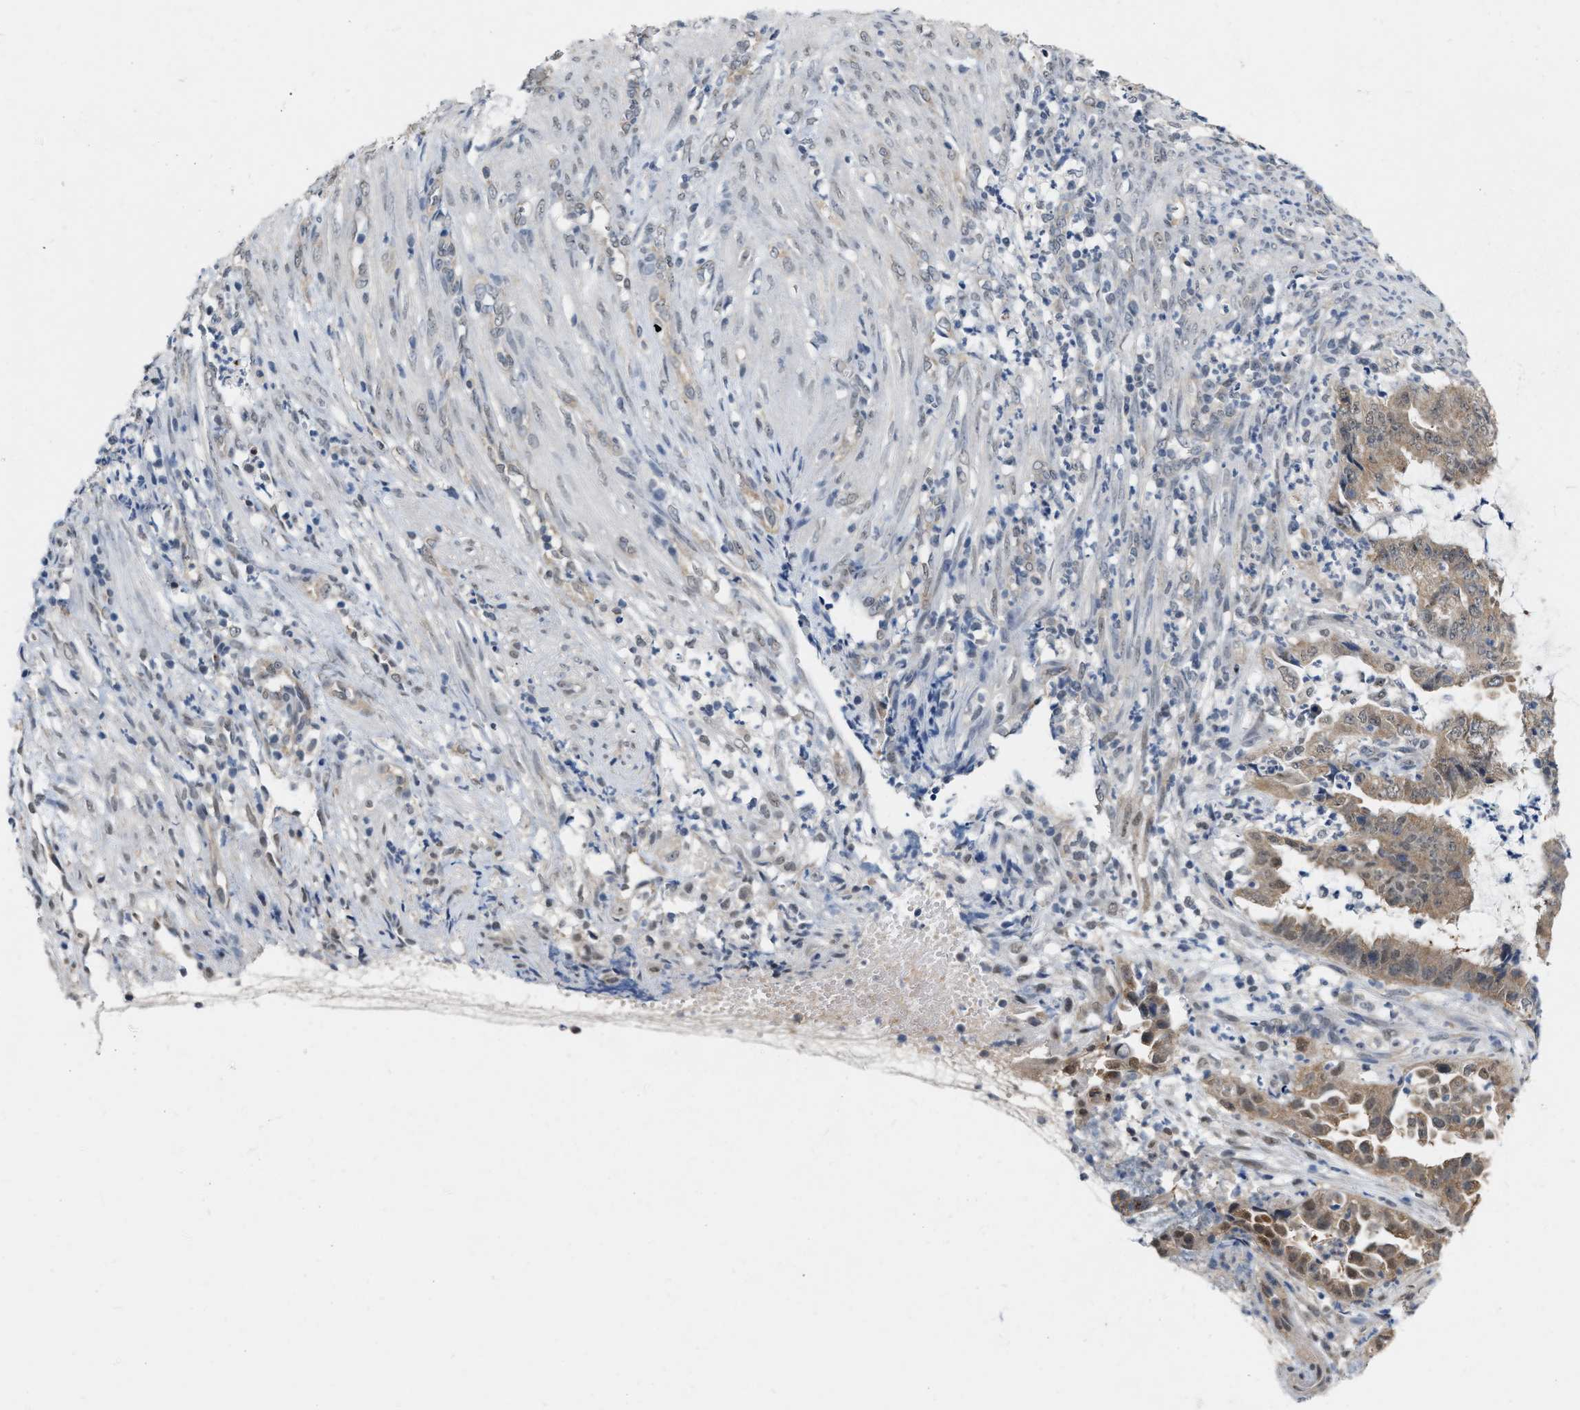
{"staining": {"intensity": "moderate", "quantity": ">75%", "location": "cytoplasmic/membranous"}, "tissue": "endometrial cancer", "cell_type": "Tumor cells", "image_type": "cancer", "snomed": [{"axis": "morphology", "description": "Adenocarcinoma, NOS"}, {"axis": "topography", "description": "Endometrium"}], "caption": "Moderate cytoplasmic/membranous expression is appreciated in about >75% of tumor cells in adenocarcinoma (endometrial). (brown staining indicates protein expression, while blue staining denotes nuclei).", "gene": "RUVBL1", "patient": {"sex": "female", "age": 51}}